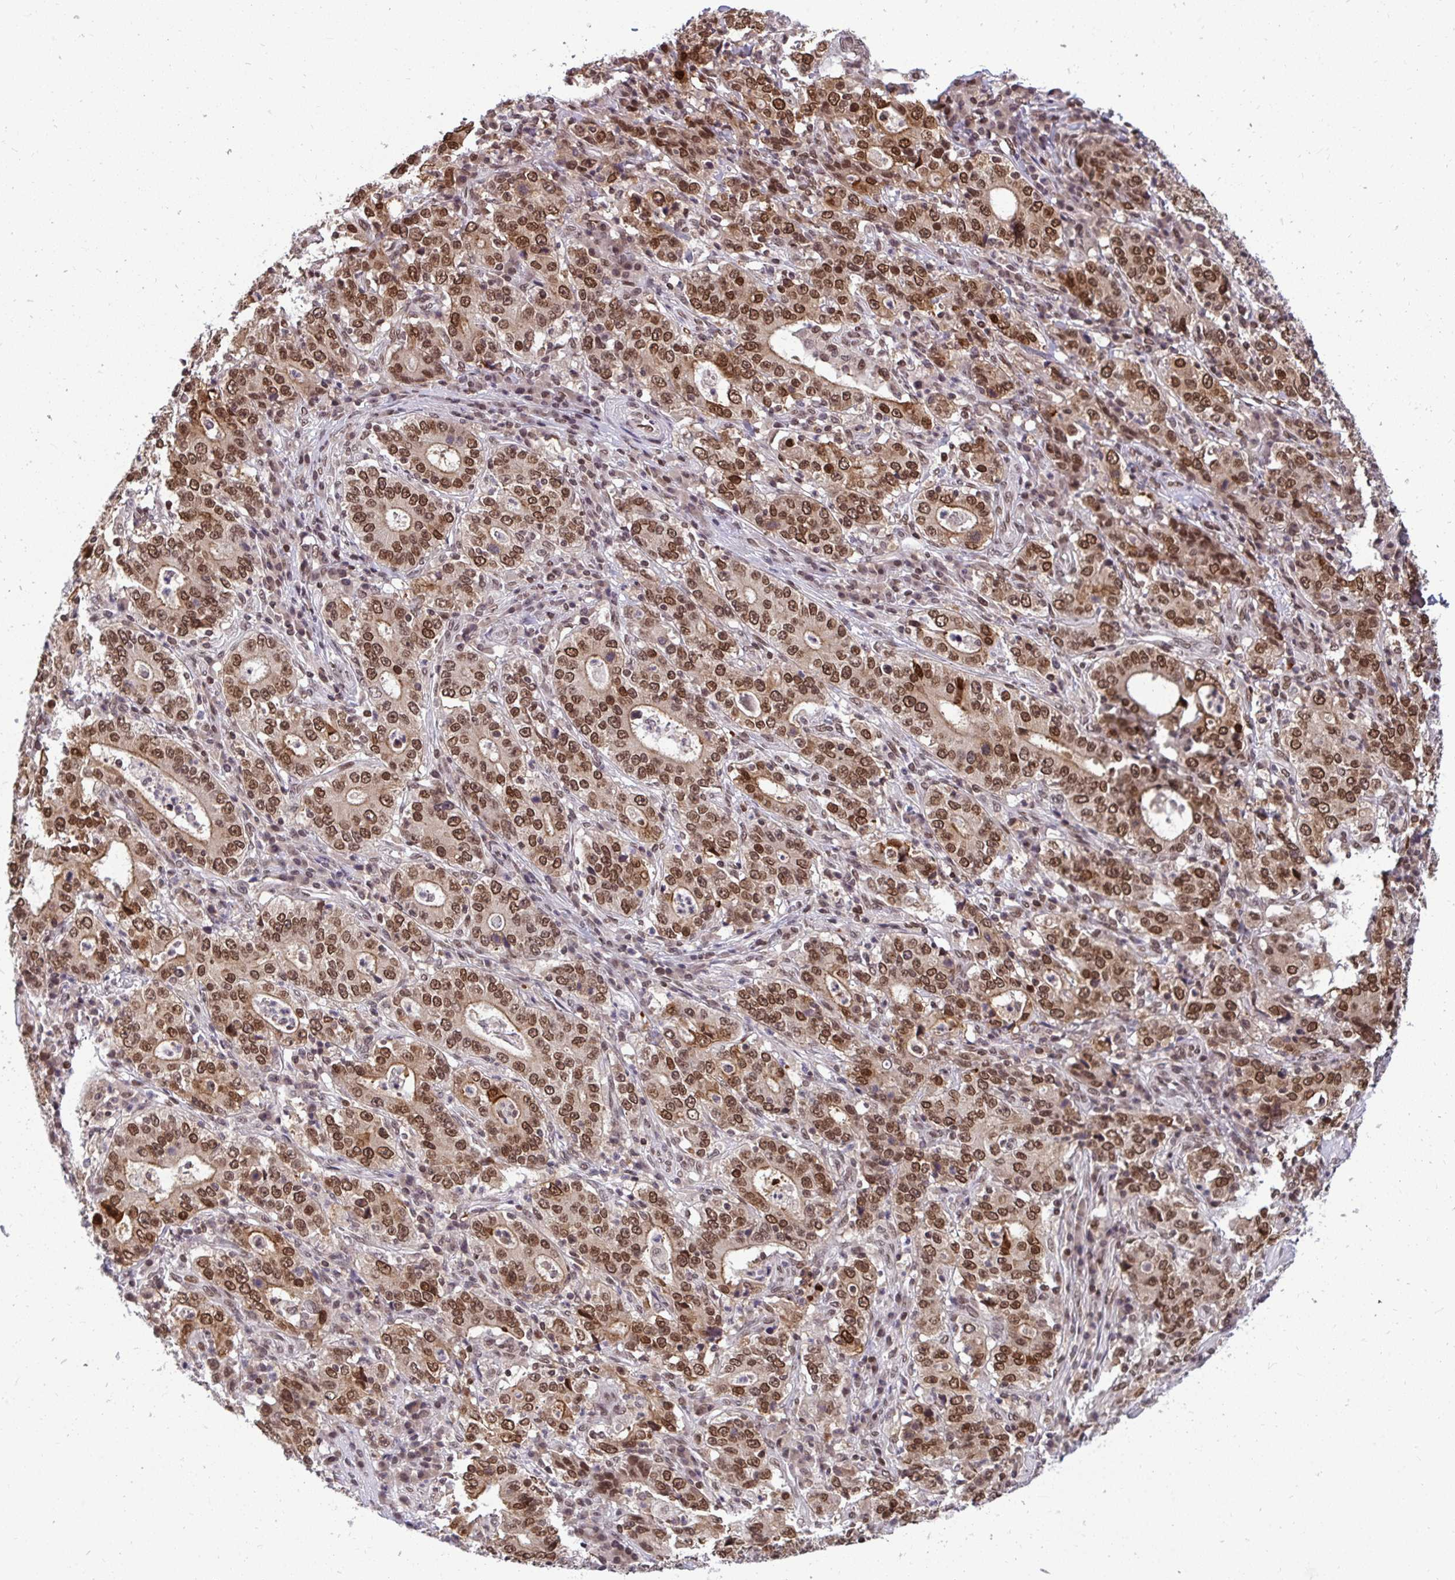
{"staining": {"intensity": "moderate", "quantity": ">75%", "location": "nuclear"}, "tissue": "stomach cancer", "cell_type": "Tumor cells", "image_type": "cancer", "snomed": [{"axis": "morphology", "description": "Normal tissue, NOS"}, {"axis": "morphology", "description": "Adenocarcinoma, NOS"}, {"axis": "topography", "description": "Stomach, upper"}, {"axis": "topography", "description": "Stomach"}], "caption": "This image demonstrates IHC staining of human adenocarcinoma (stomach), with medium moderate nuclear positivity in approximately >75% of tumor cells.", "gene": "JPT1", "patient": {"sex": "male", "age": 59}}